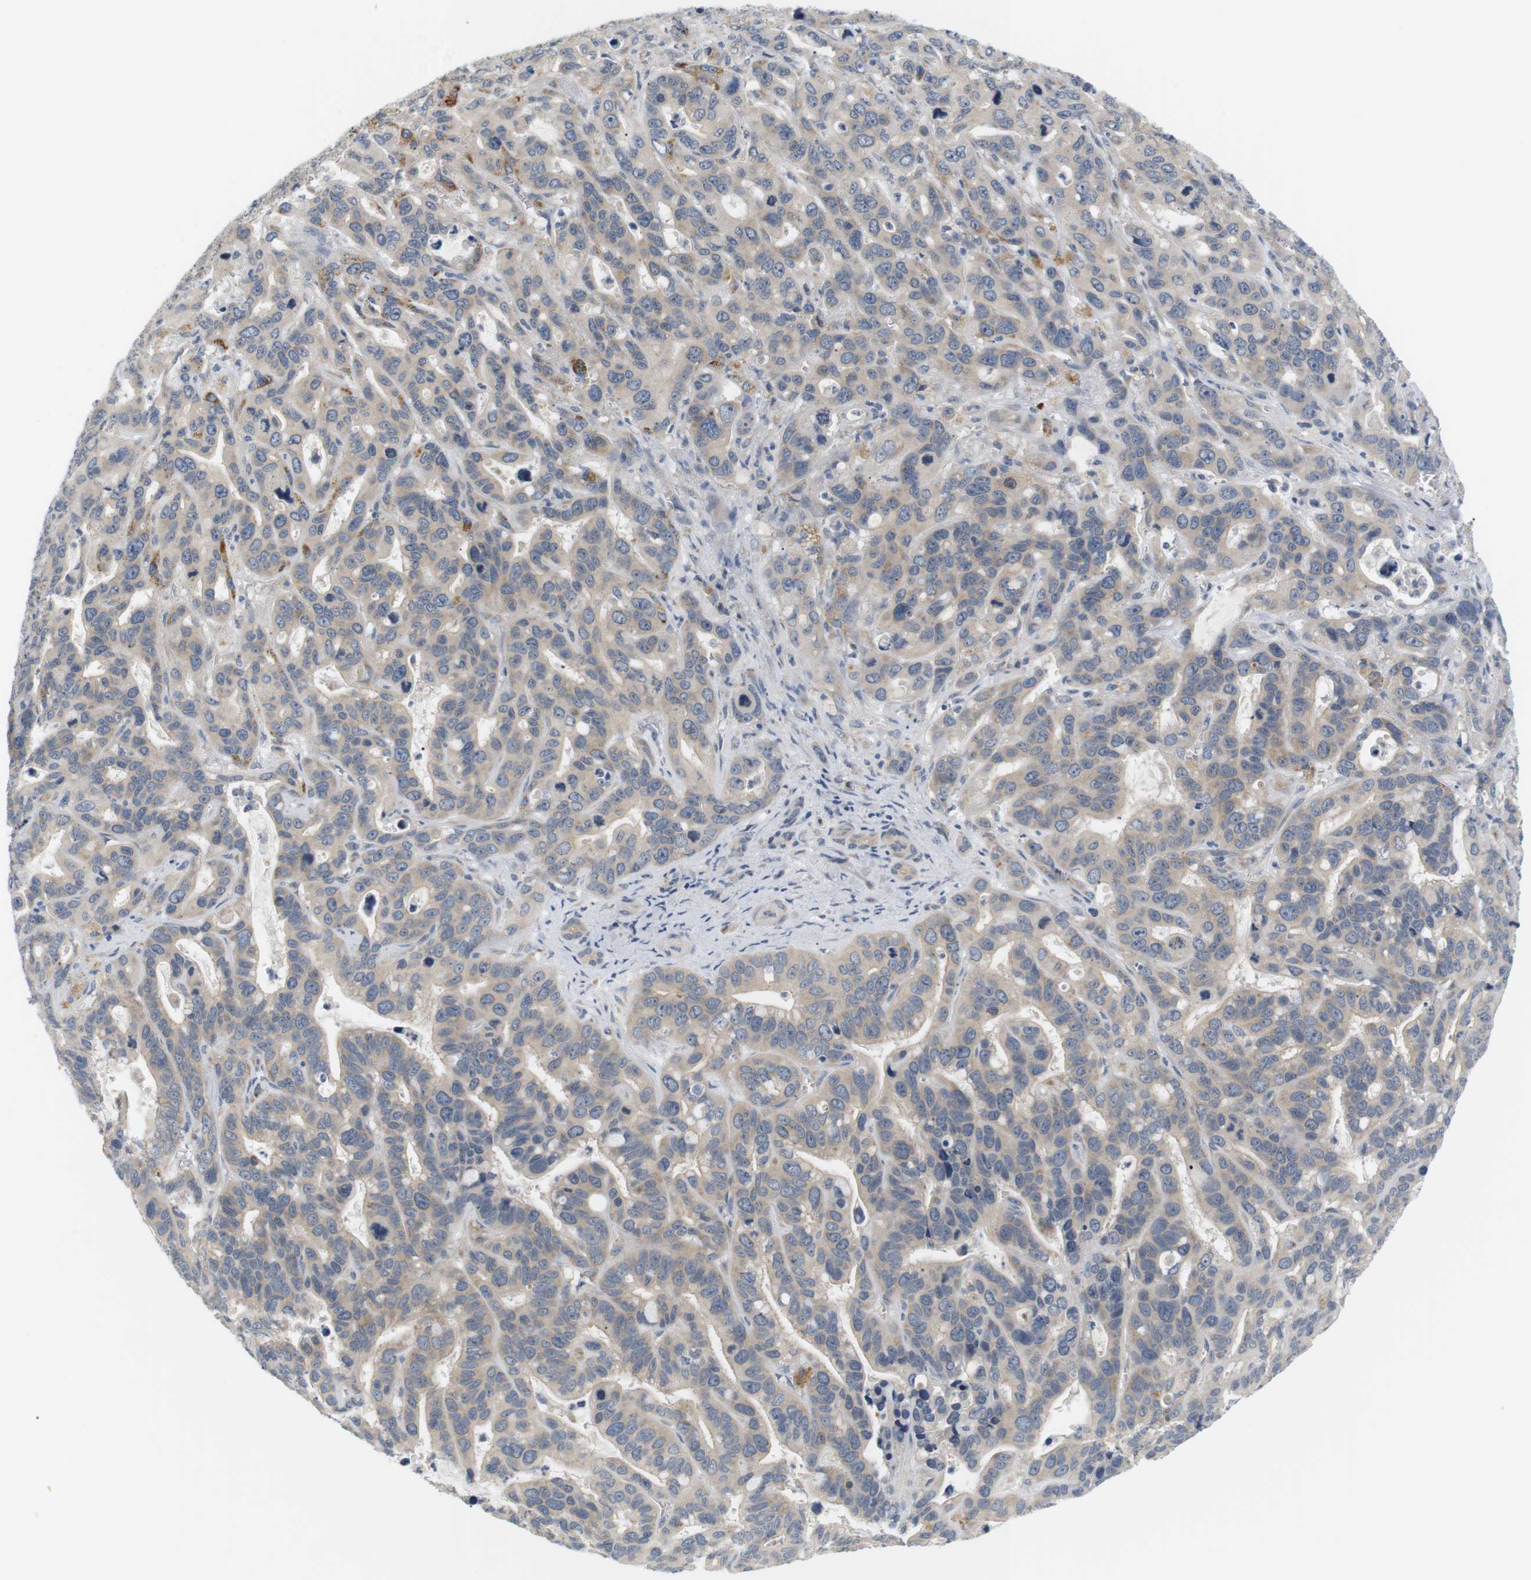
{"staining": {"intensity": "negative", "quantity": "none", "location": "none"}, "tissue": "liver cancer", "cell_type": "Tumor cells", "image_type": "cancer", "snomed": [{"axis": "morphology", "description": "Cholangiocarcinoma"}, {"axis": "topography", "description": "Liver"}], "caption": "Tumor cells are negative for brown protein staining in liver cholangiocarcinoma.", "gene": "EVA1C", "patient": {"sex": "female", "age": 65}}